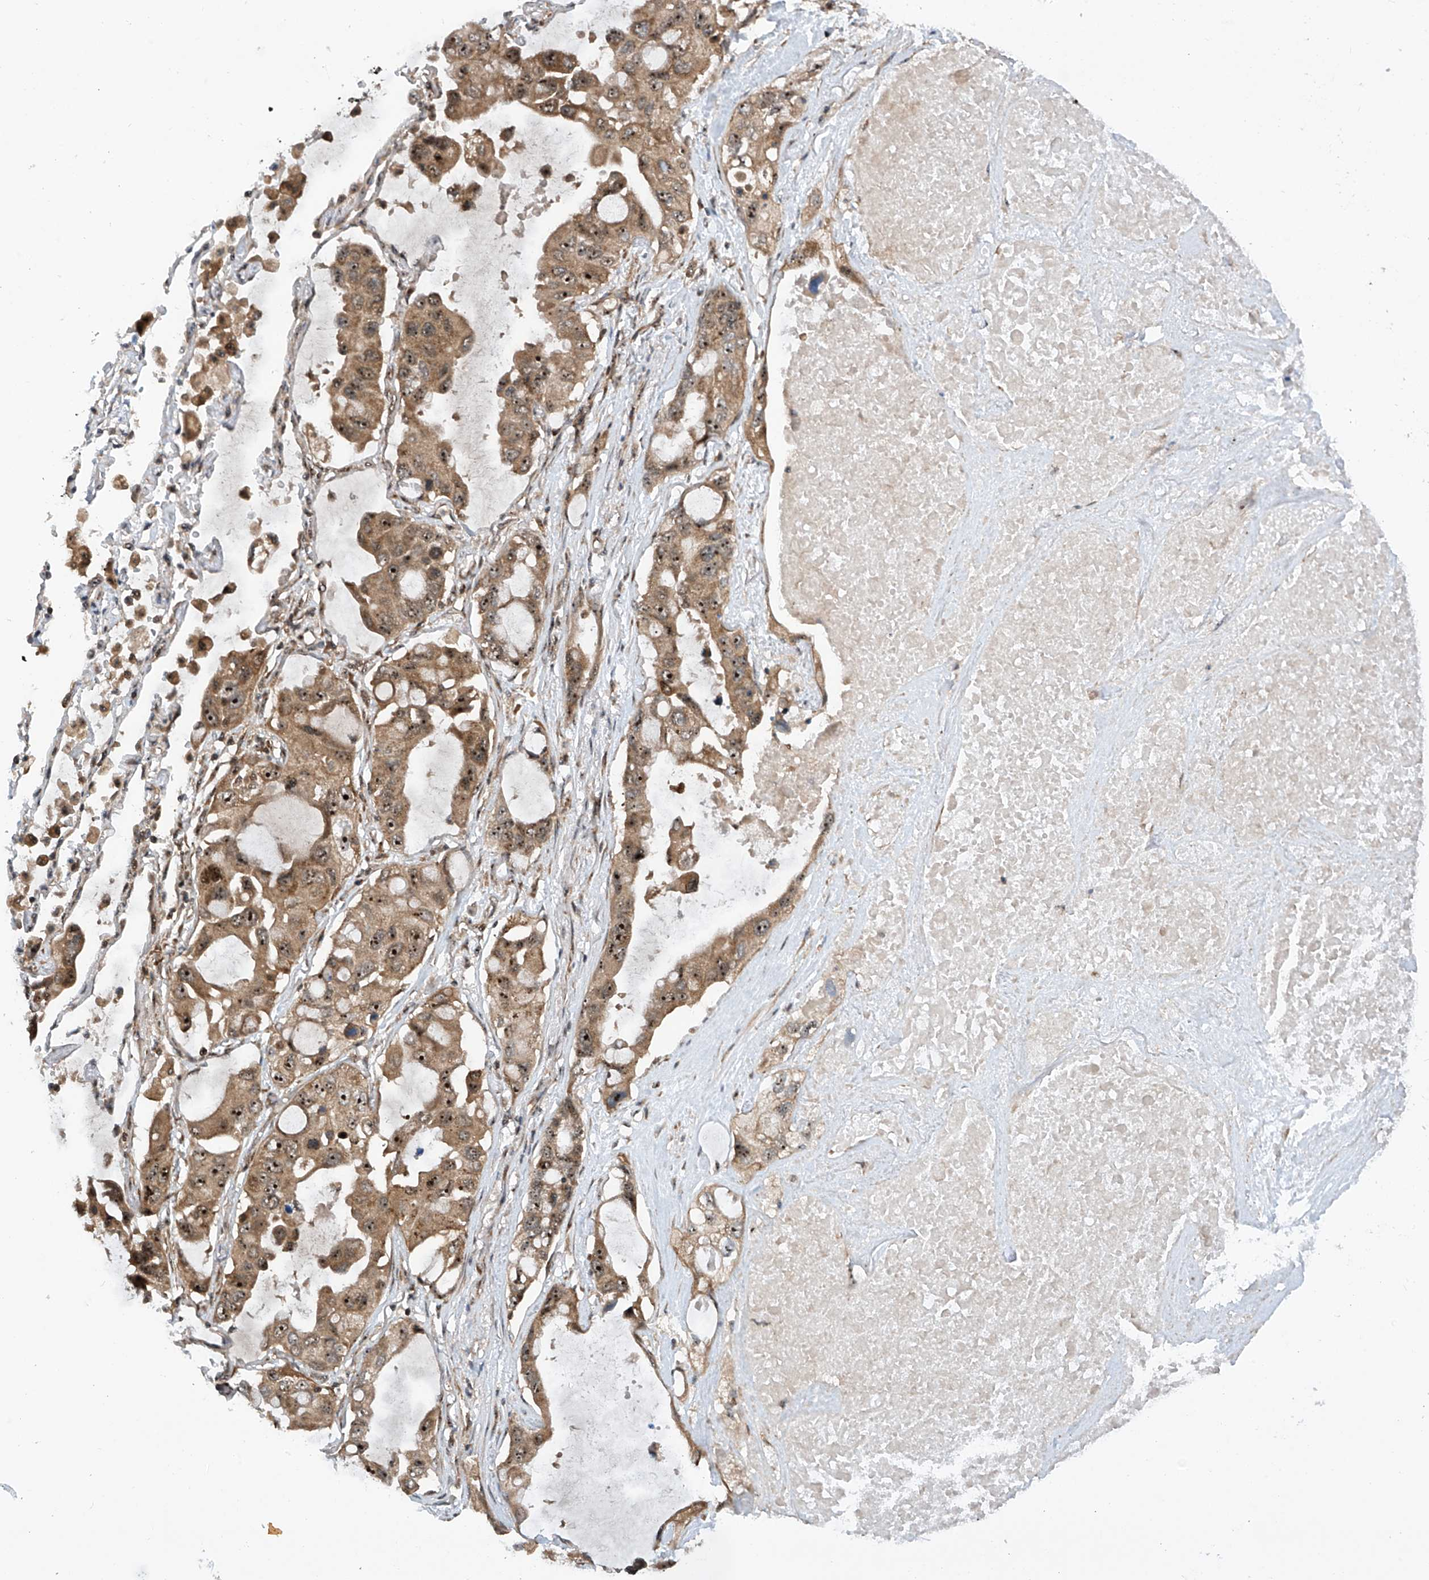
{"staining": {"intensity": "moderate", "quantity": ">75%", "location": "cytoplasmic/membranous,nuclear"}, "tissue": "lung cancer", "cell_type": "Tumor cells", "image_type": "cancer", "snomed": [{"axis": "morphology", "description": "Squamous cell carcinoma, NOS"}, {"axis": "topography", "description": "Lung"}], "caption": "Lung cancer (squamous cell carcinoma) tissue shows moderate cytoplasmic/membranous and nuclear positivity in approximately >75% of tumor cells", "gene": "C1orf131", "patient": {"sex": "female", "age": 73}}